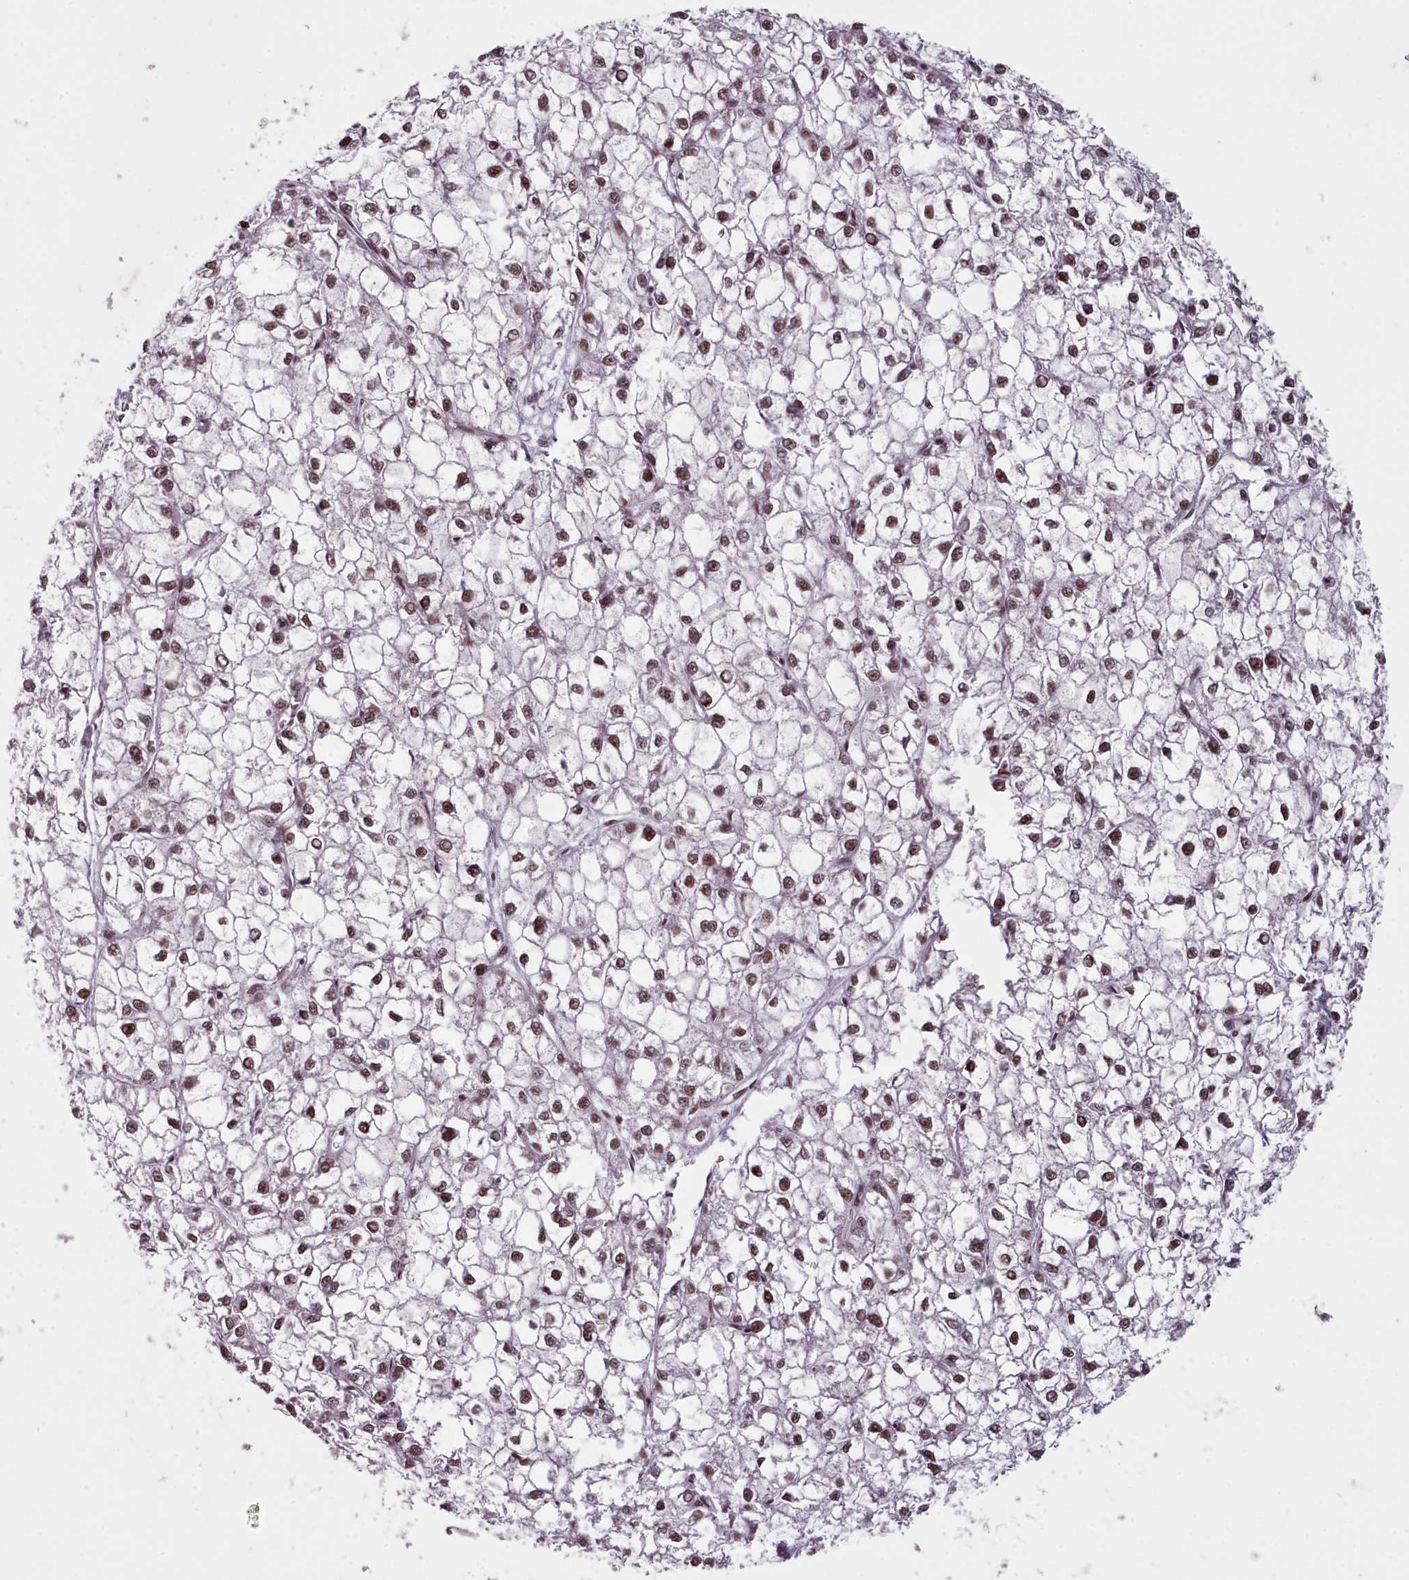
{"staining": {"intensity": "moderate", "quantity": ">75%", "location": "nuclear"}, "tissue": "liver cancer", "cell_type": "Tumor cells", "image_type": "cancer", "snomed": [{"axis": "morphology", "description": "Carcinoma, Hepatocellular, NOS"}, {"axis": "topography", "description": "Liver"}], "caption": "DAB immunohistochemical staining of hepatocellular carcinoma (liver) shows moderate nuclear protein expression in approximately >75% of tumor cells.", "gene": "SRSF9", "patient": {"sex": "female", "age": 43}}